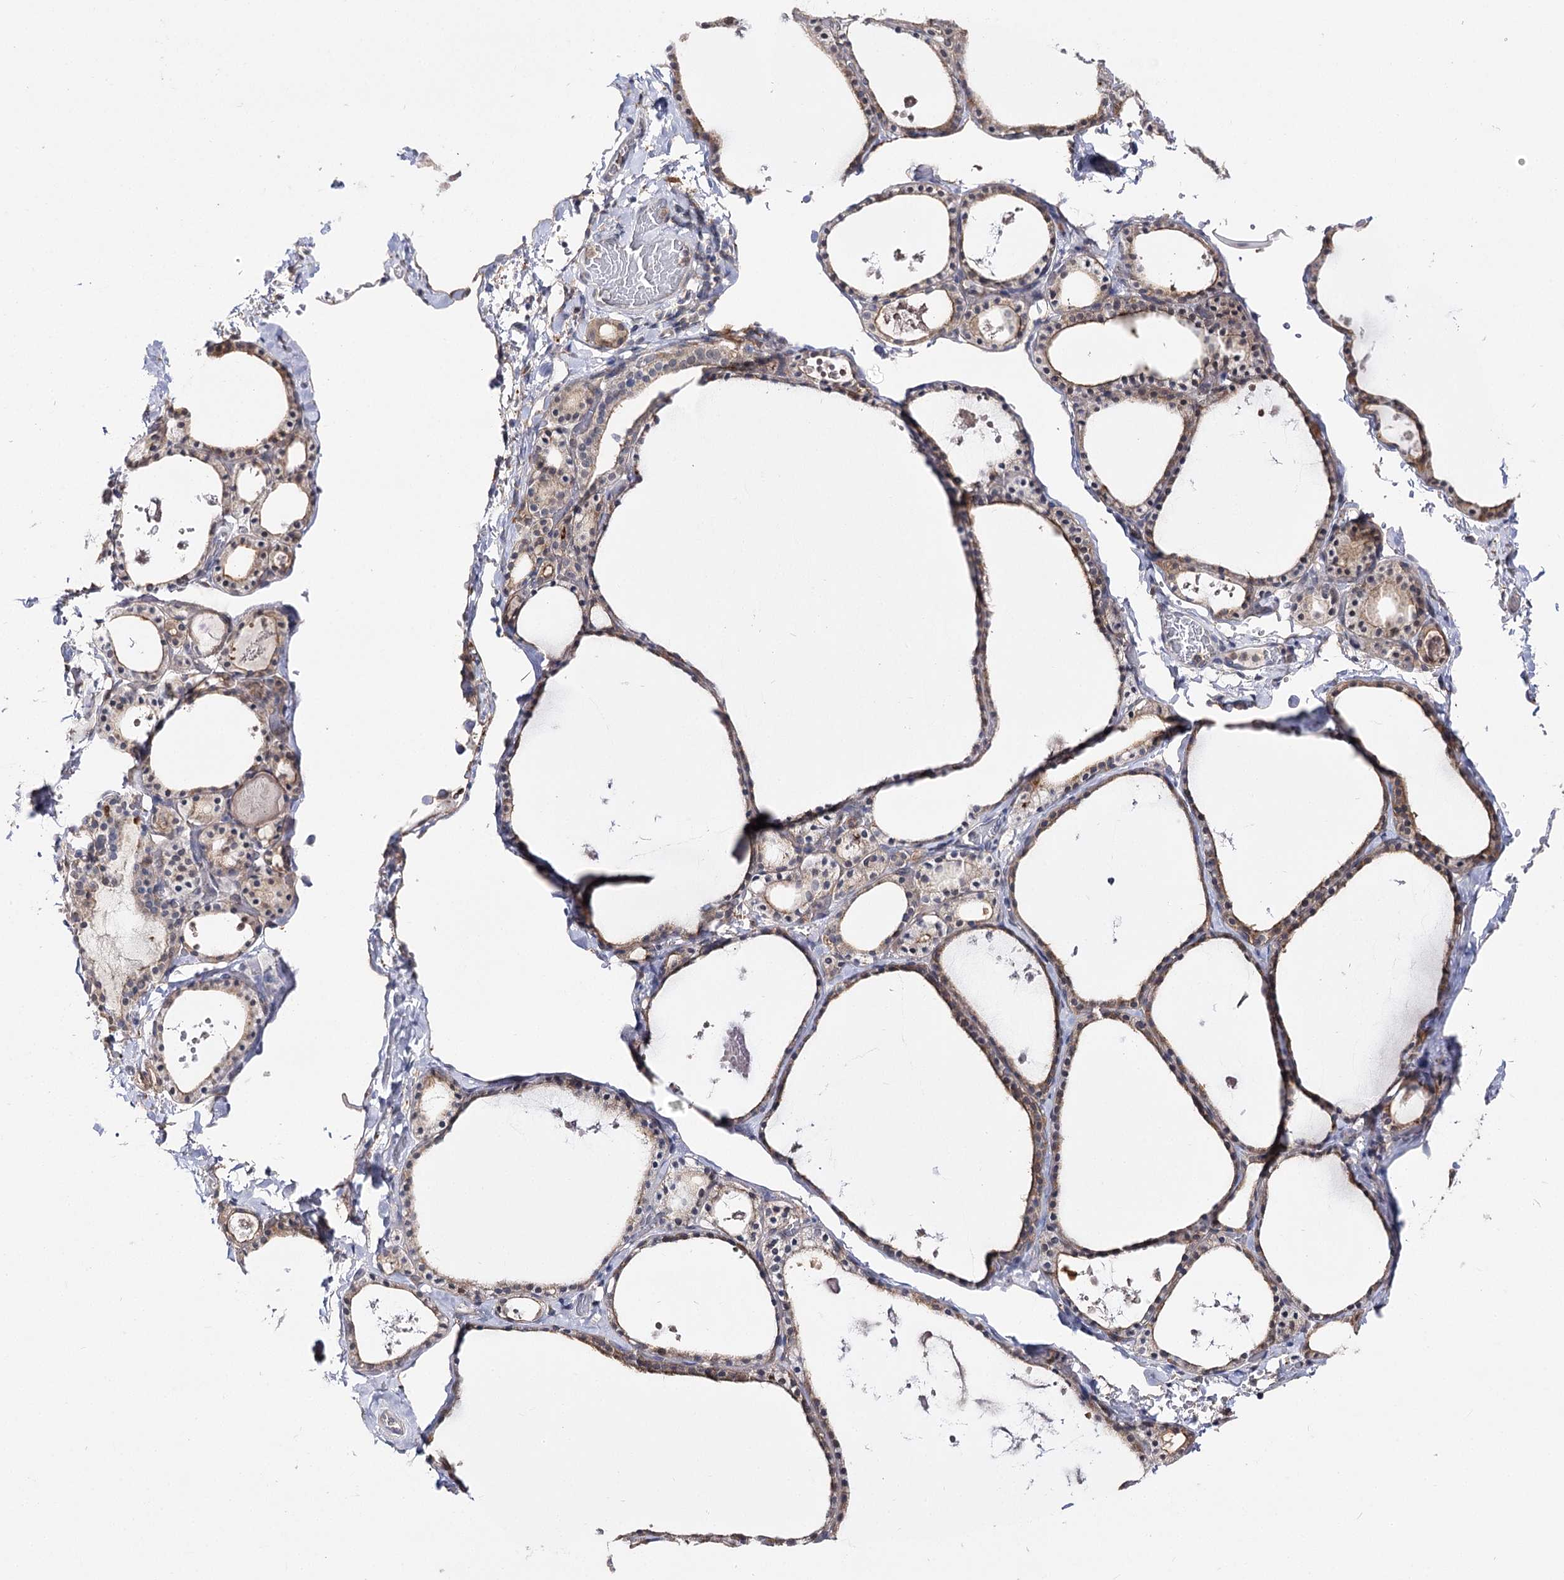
{"staining": {"intensity": "weak", "quantity": ">75%", "location": "cytoplasmic/membranous"}, "tissue": "thyroid gland", "cell_type": "Glandular cells", "image_type": "normal", "snomed": [{"axis": "morphology", "description": "Normal tissue, NOS"}, {"axis": "topography", "description": "Thyroid gland"}], "caption": "This image demonstrates immunohistochemistry (IHC) staining of unremarkable human thyroid gland, with low weak cytoplasmic/membranous positivity in about >75% of glandular cells.", "gene": "UGP2", "patient": {"sex": "male", "age": 56}}